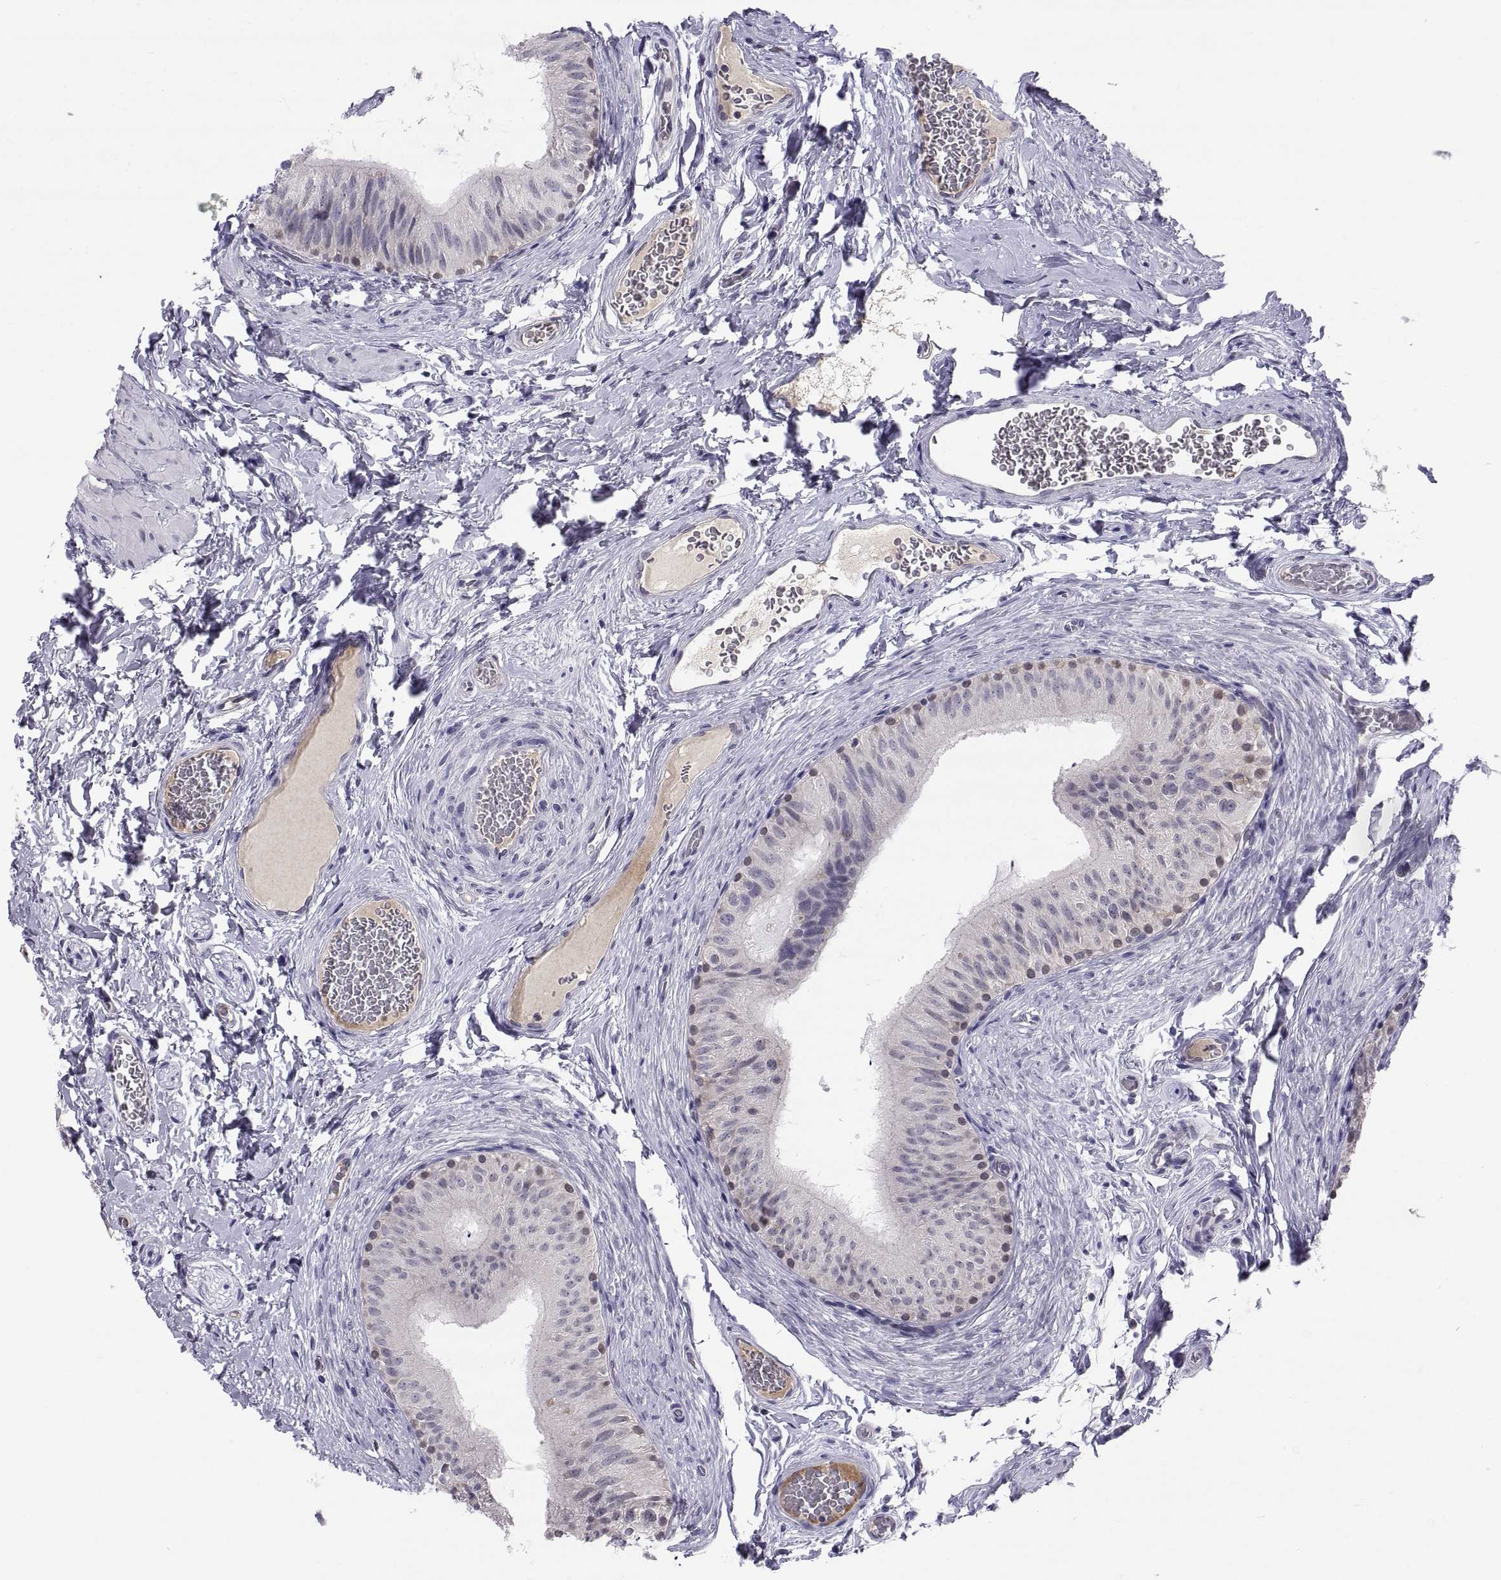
{"staining": {"intensity": "negative", "quantity": "none", "location": "none"}, "tissue": "epididymis", "cell_type": "Glandular cells", "image_type": "normal", "snomed": [{"axis": "morphology", "description": "Normal tissue, NOS"}, {"axis": "topography", "description": "Epididymis"}, {"axis": "topography", "description": "Vas deferens"}], "caption": "Immunohistochemical staining of unremarkable human epididymis displays no significant expression in glandular cells.", "gene": "PKP1", "patient": {"sex": "male", "age": 23}}